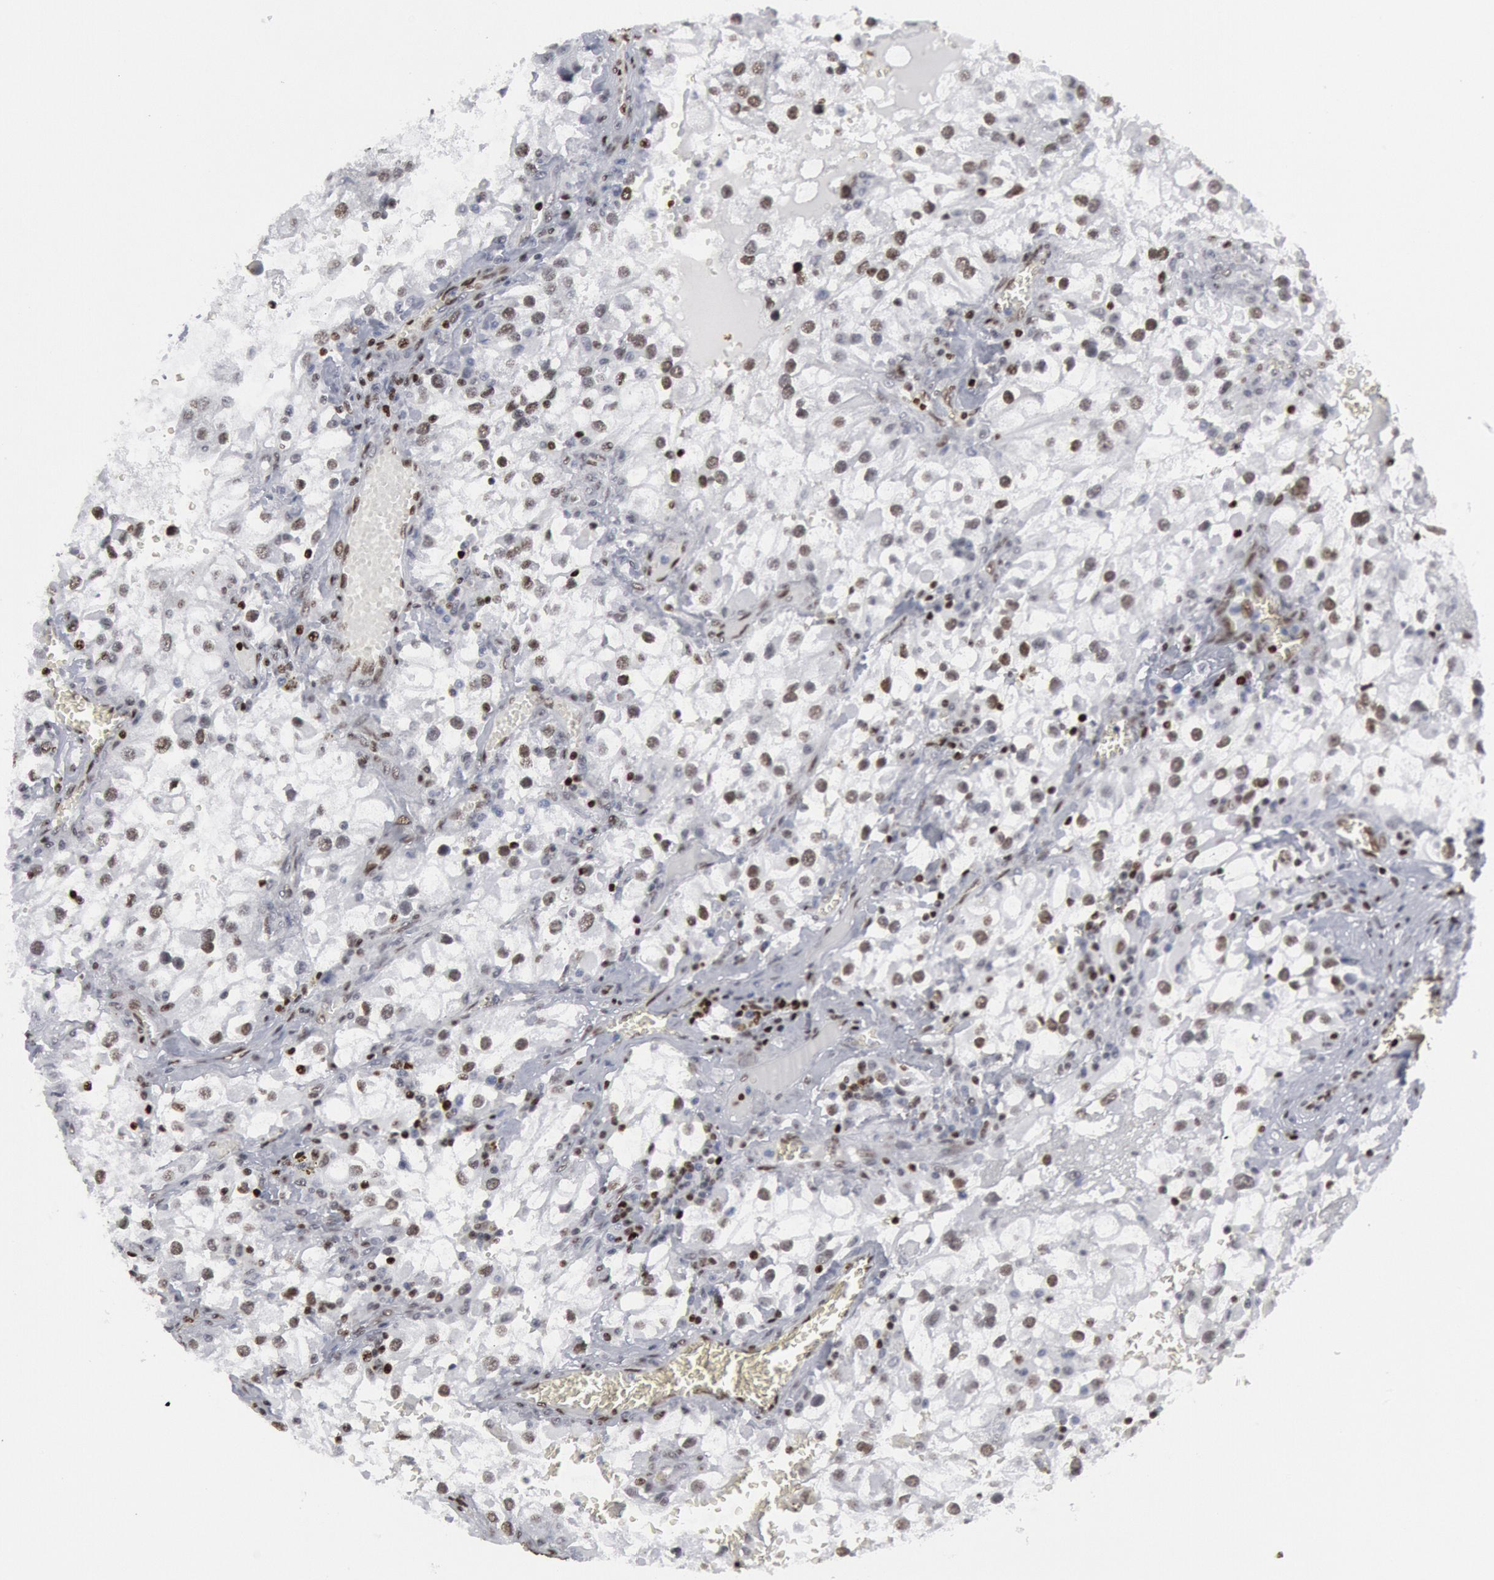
{"staining": {"intensity": "weak", "quantity": "<25%", "location": "nuclear"}, "tissue": "renal cancer", "cell_type": "Tumor cells", "image_type": "cancer", "snomed": [{"axis": "morphology", "description": "Adenocarcinoma, NOS"}, {"axis": "topography", "description": "Kidney"}], "caption": "This is an immunohistochemistry (IHC) histopathology image of adenocarcinoma (renal). There is no expression in tumor cells.", "gene": "MECP2", "patient": {"sex": "female", "age": 52}}